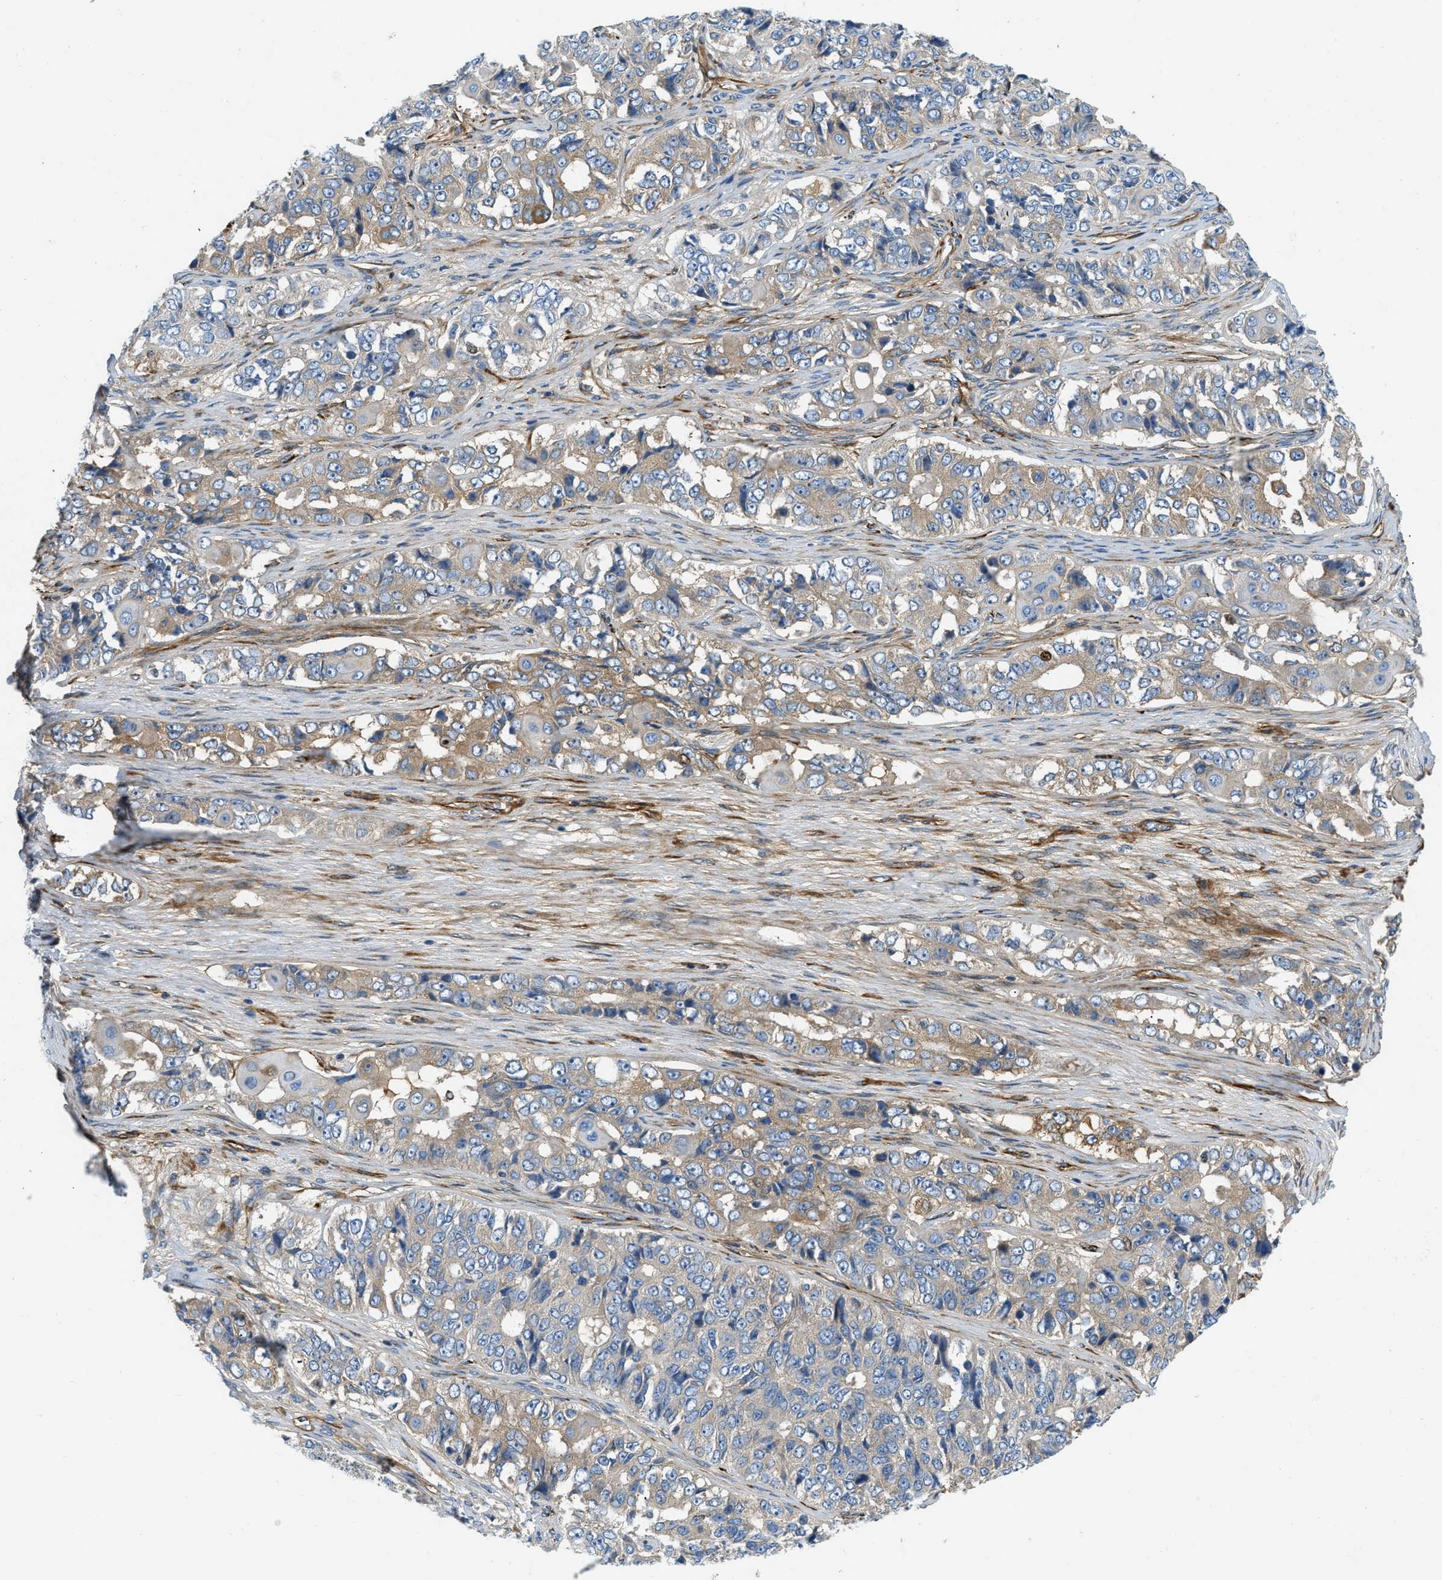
{"staining": {"intensity": "weak", "quantity": "25%-75%", "location": "cytoplasmic/membranous"}, "tissue": "ovarian cancer", "cell_type": "Tumor cells", "image_type": "cancer", "snomed": [{"axis": "morphology", "description": "Carcinoma, endometroid"}, {"axis": "topography", "description": "Ovary"}], "caption": "Approximately 25%-75% of tumor cells in human endometroid carcinoma (ovarian) reveal weak cytoplasmic/membranous protein positivity as visualized by brown immunohistochemical staining.", "gene": "COL15A1", "patient": {"sex": "female", "age": 51}}